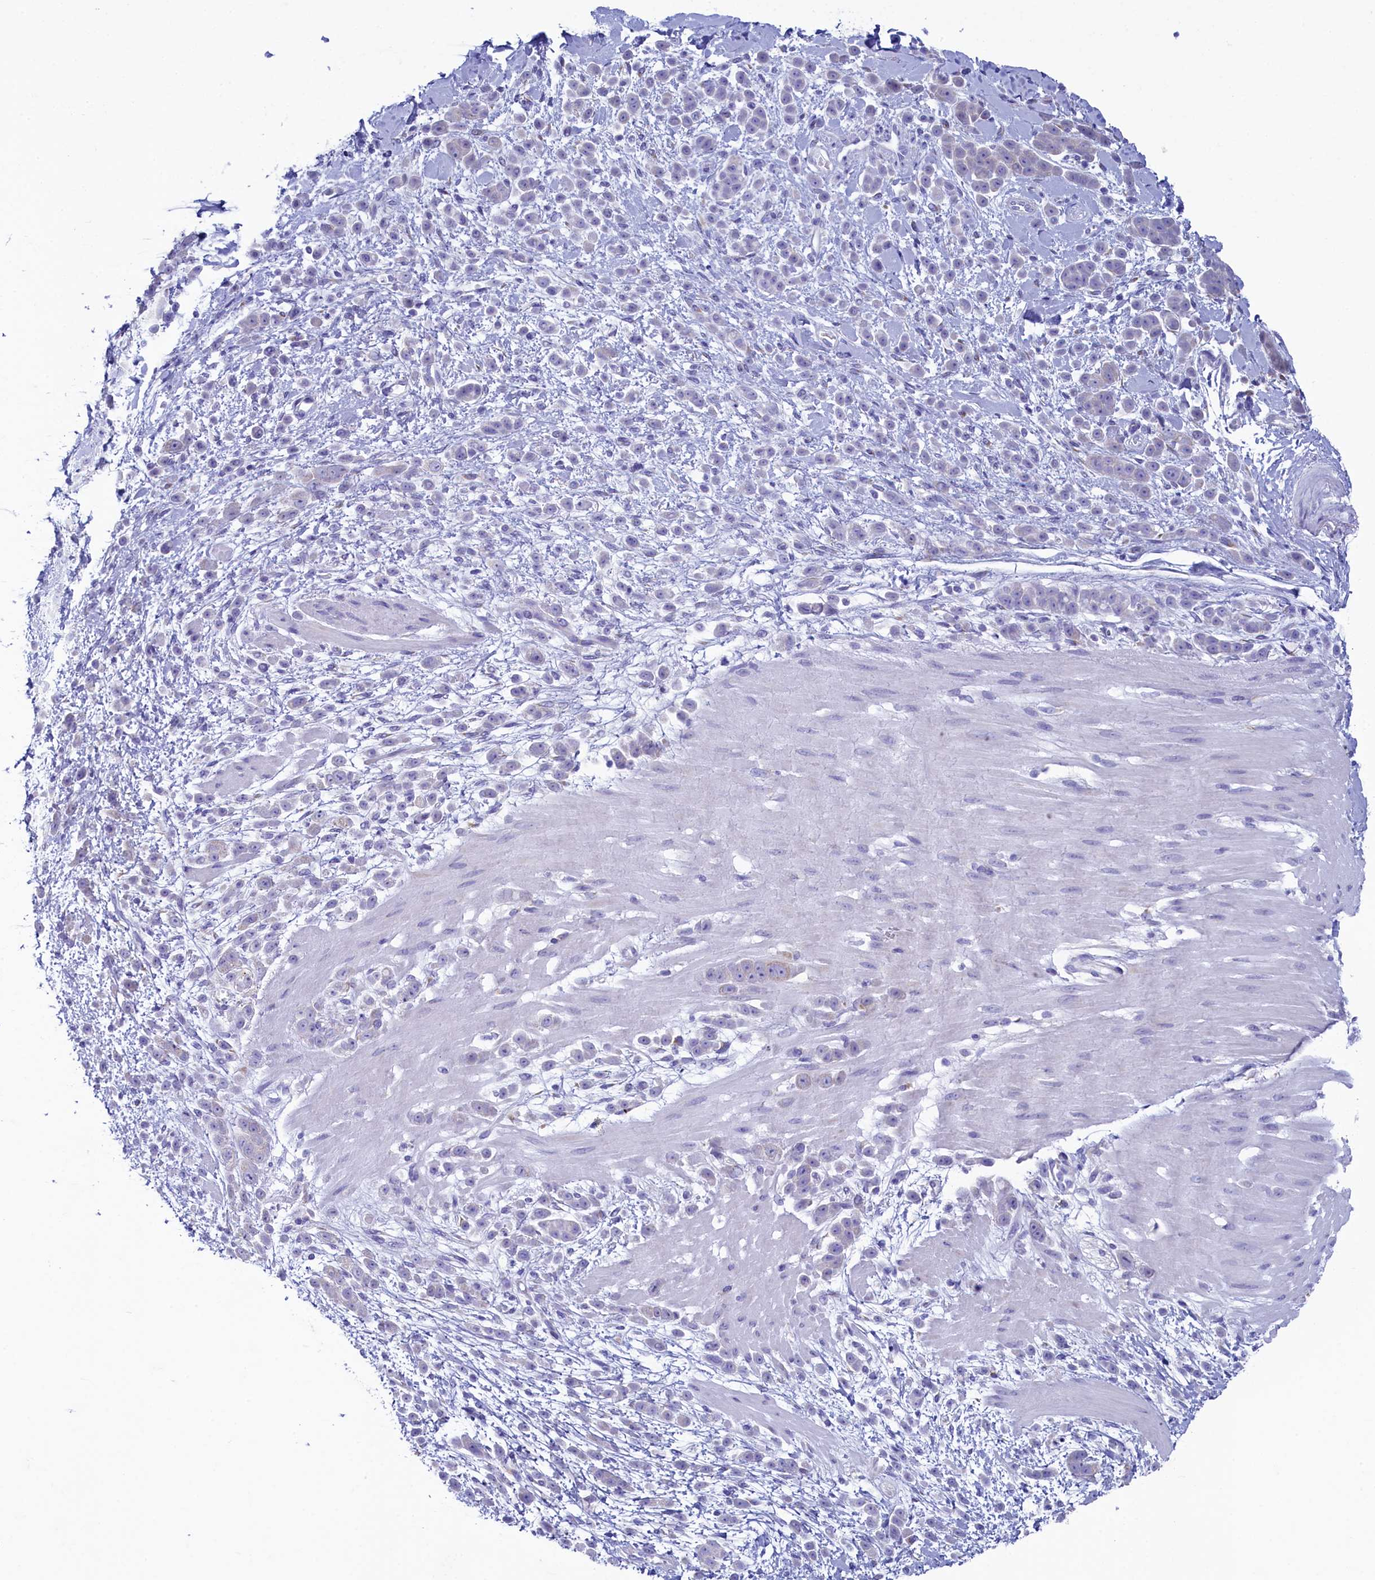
{"staining": {"intensity": "negative", "quantity": "none", "location": "none"}, "tissue": "pancreatic cancer", "cell_type": "Tumor cells", "image_type": "cancer", "snomed": [{"axis": "morphology", "description": "Normal tissue, NOS"}, {"axis": "morphology", "description": "Adenocarcinoma, NOS"}, {"axis": "topography", "description": "Pancreas"}], "caption": "Immunohistochemical staining of human pancreatic adenocarcinoma displays no significant expression in tumor cells.", "gene": "SKA3", "patient": {"sex": "female", "age": 64}}